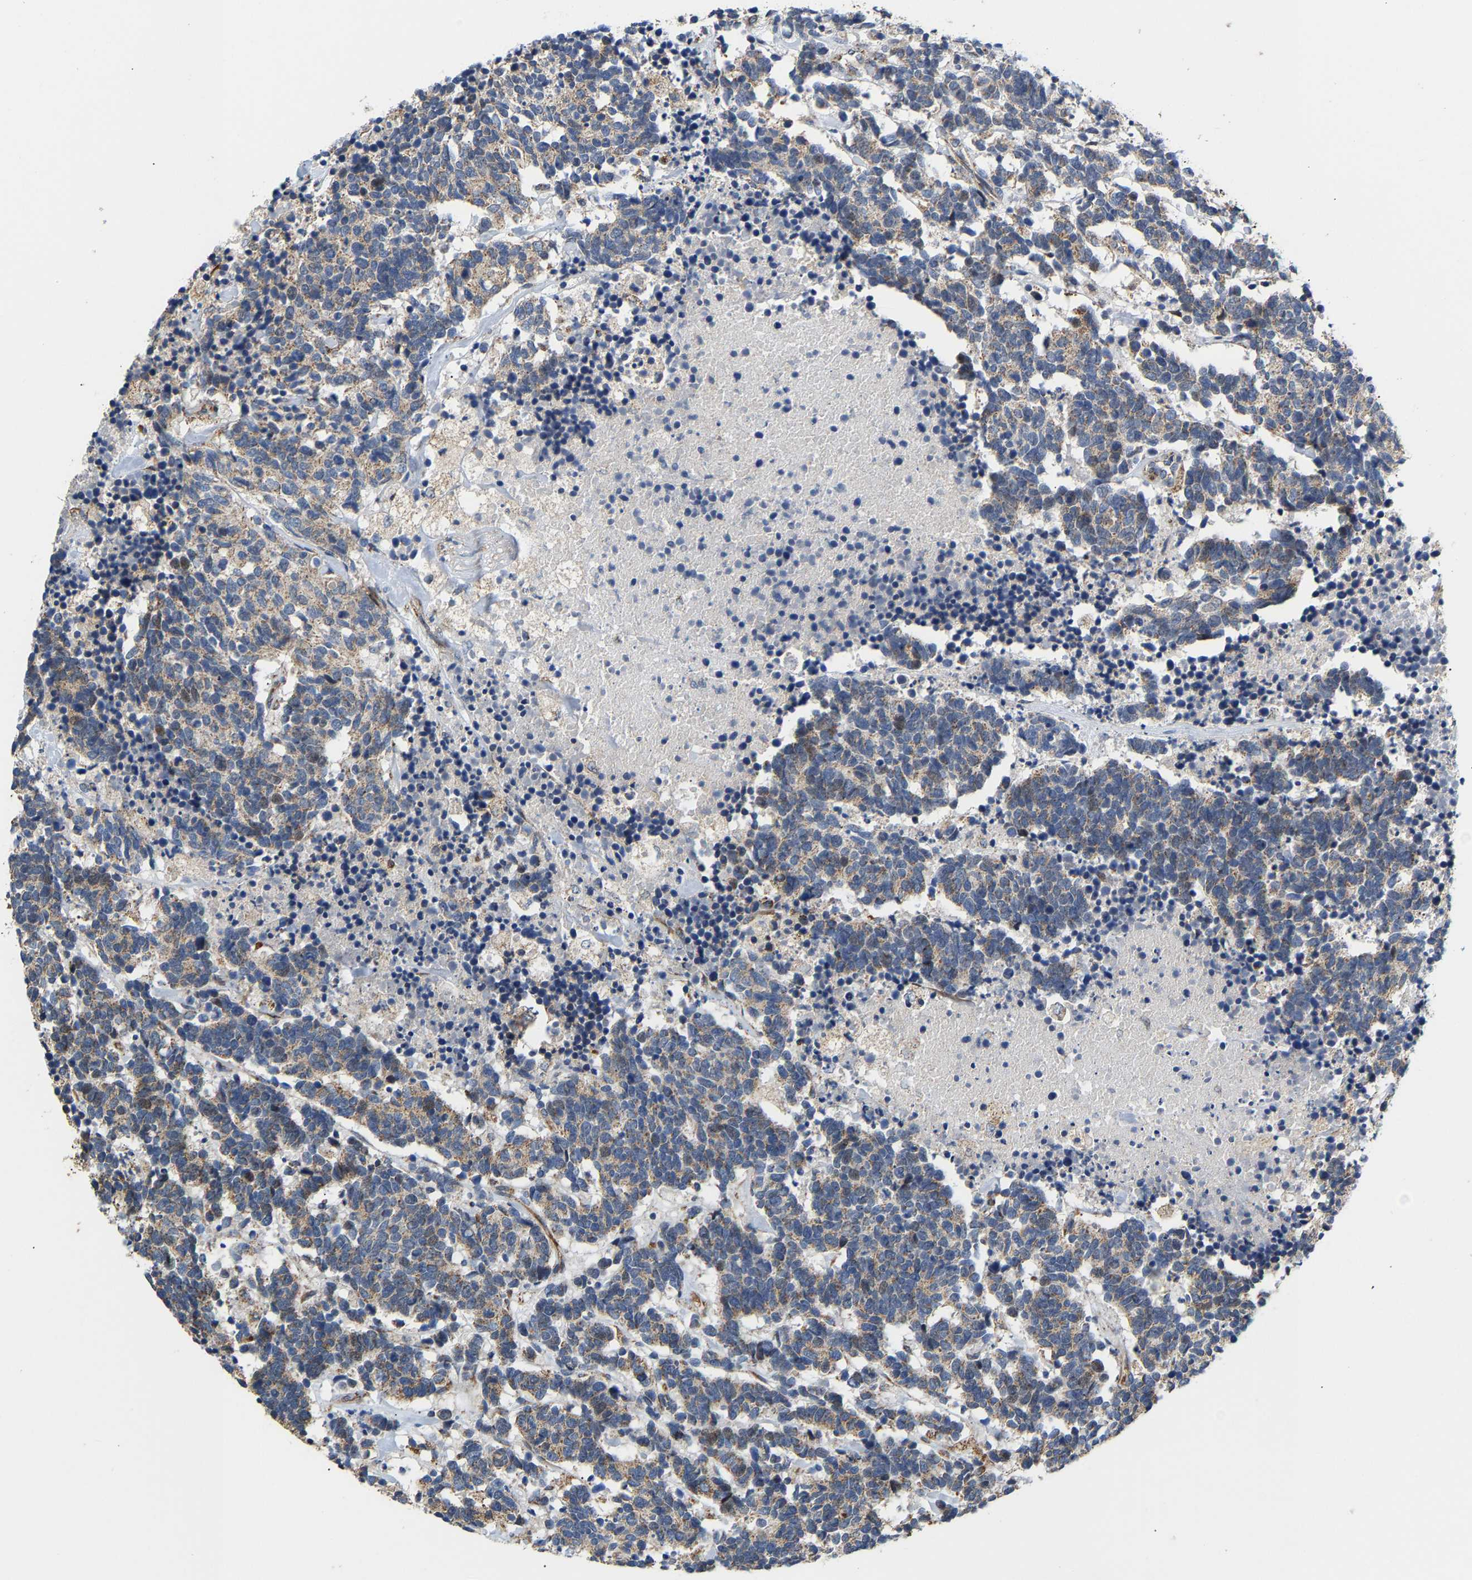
{"staining": {"intensity": "moderate", "quantity": "<25%", "location": "cytoplasmic/membranous"}, "tissue": "carcinoid", "cell_type": "Tumor cells", "image_type": "cancer", "snomed": [{"axis": "morphology", "description": "Carcinoma, NOS"}, {"axis": "morphology", "description": "Carcinoid, malignant, NOS"}, {"axis": "topography", "description": "Urinary bladder"}], "caption": "IHC histopathology image of neoplastic tissue: human carcinoid stained using IHC displays low levels of moderate protein expression localized specifically in the cytoplasmic/membranous of tumor cells, appearing as a cytoplasmic/membranous brown color.", "gene": "TMEM168", "patient": {"sex": "male", "age": 57}}